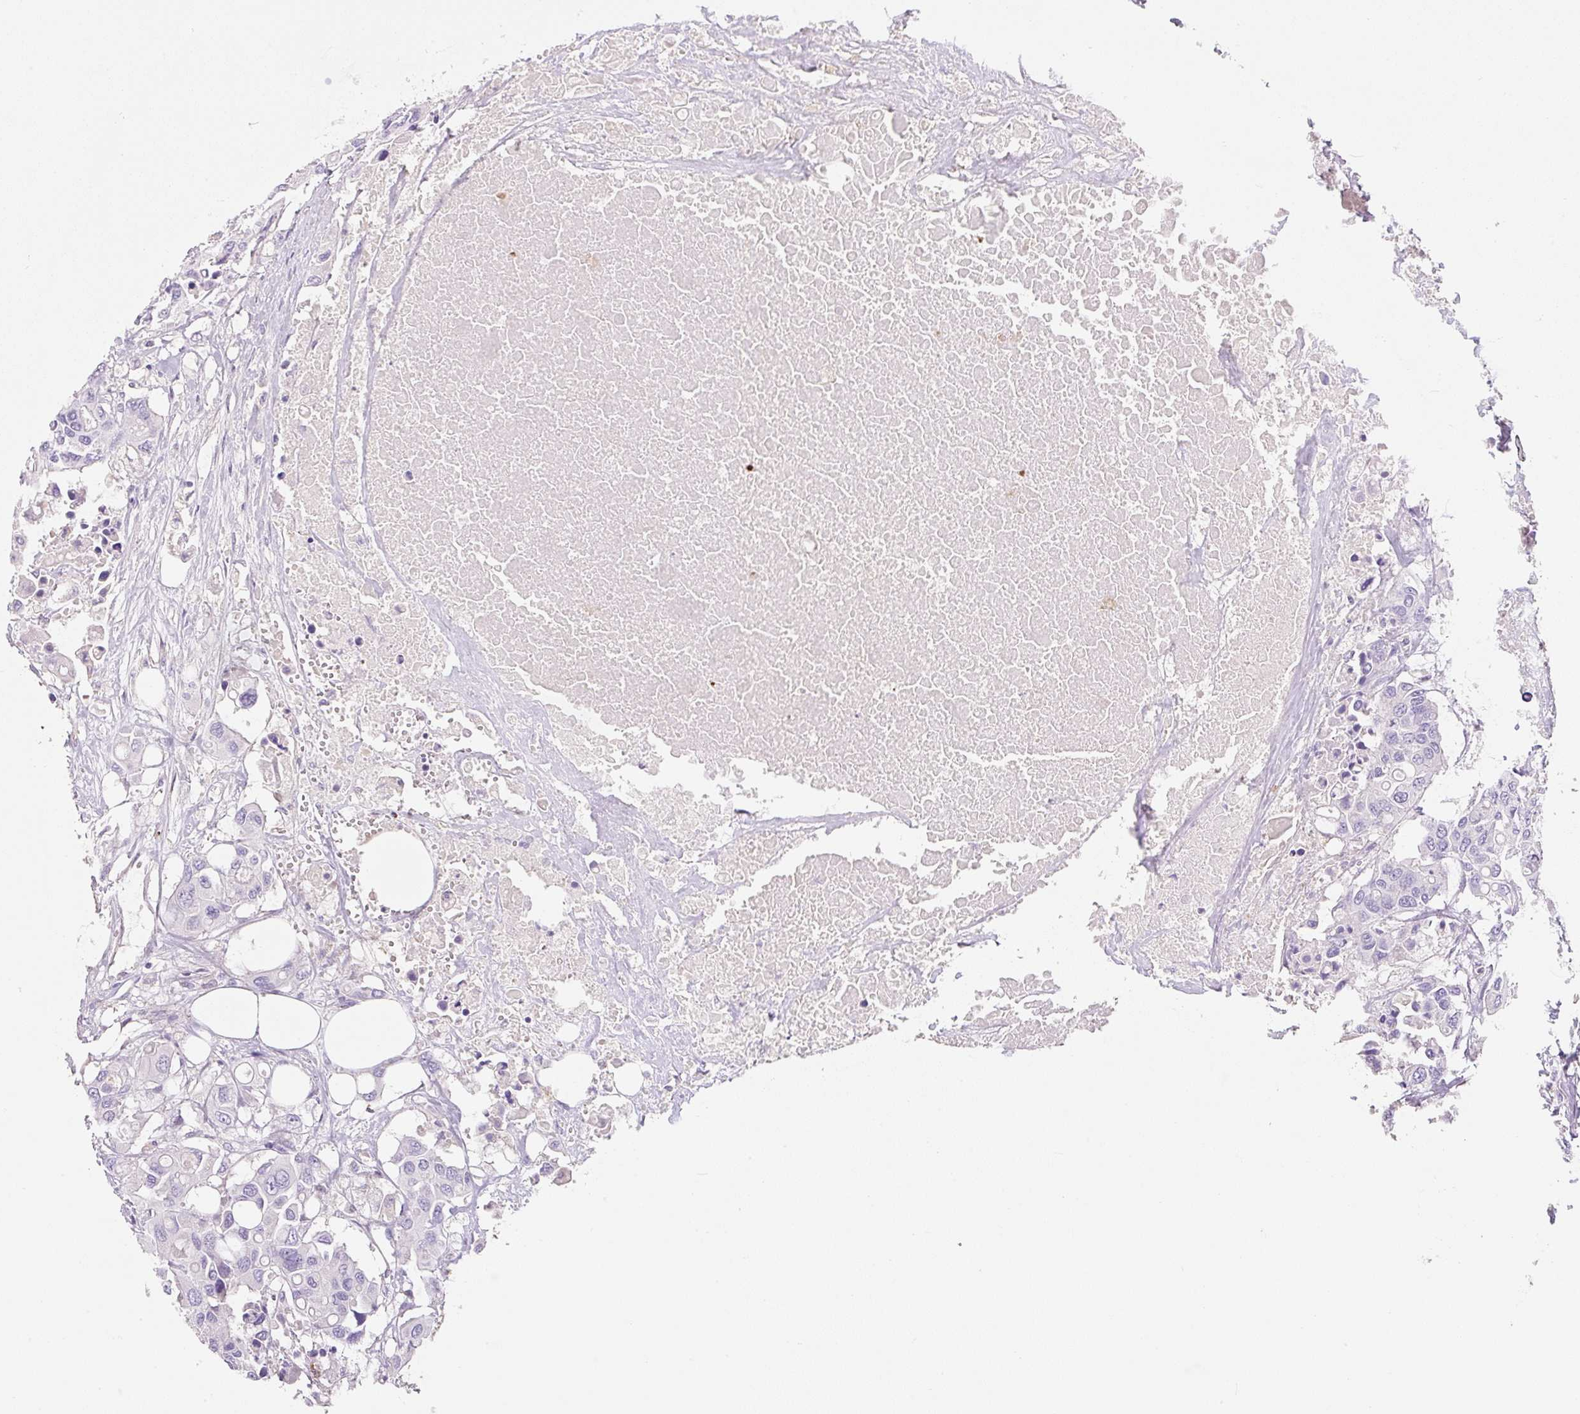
{"staining": {"intensity": "negative", "quantity": "none", "location": "none"}, "tissue": "colorectal cancer", "cell_type": "Tumor cells", "image_type": "cancer", "snomed": [{"axis": "morphology", "description": "Adenocarcinoma, NOS"}, {"axis": "topography", "description": "Colon"}], "caption": "Immunohistochemical staining of colorectal adenocarcinoma exhibits no significant expression in tumor cells.", "gene": "TDRD15", "patient": {"sex": "male", "age": 77}}